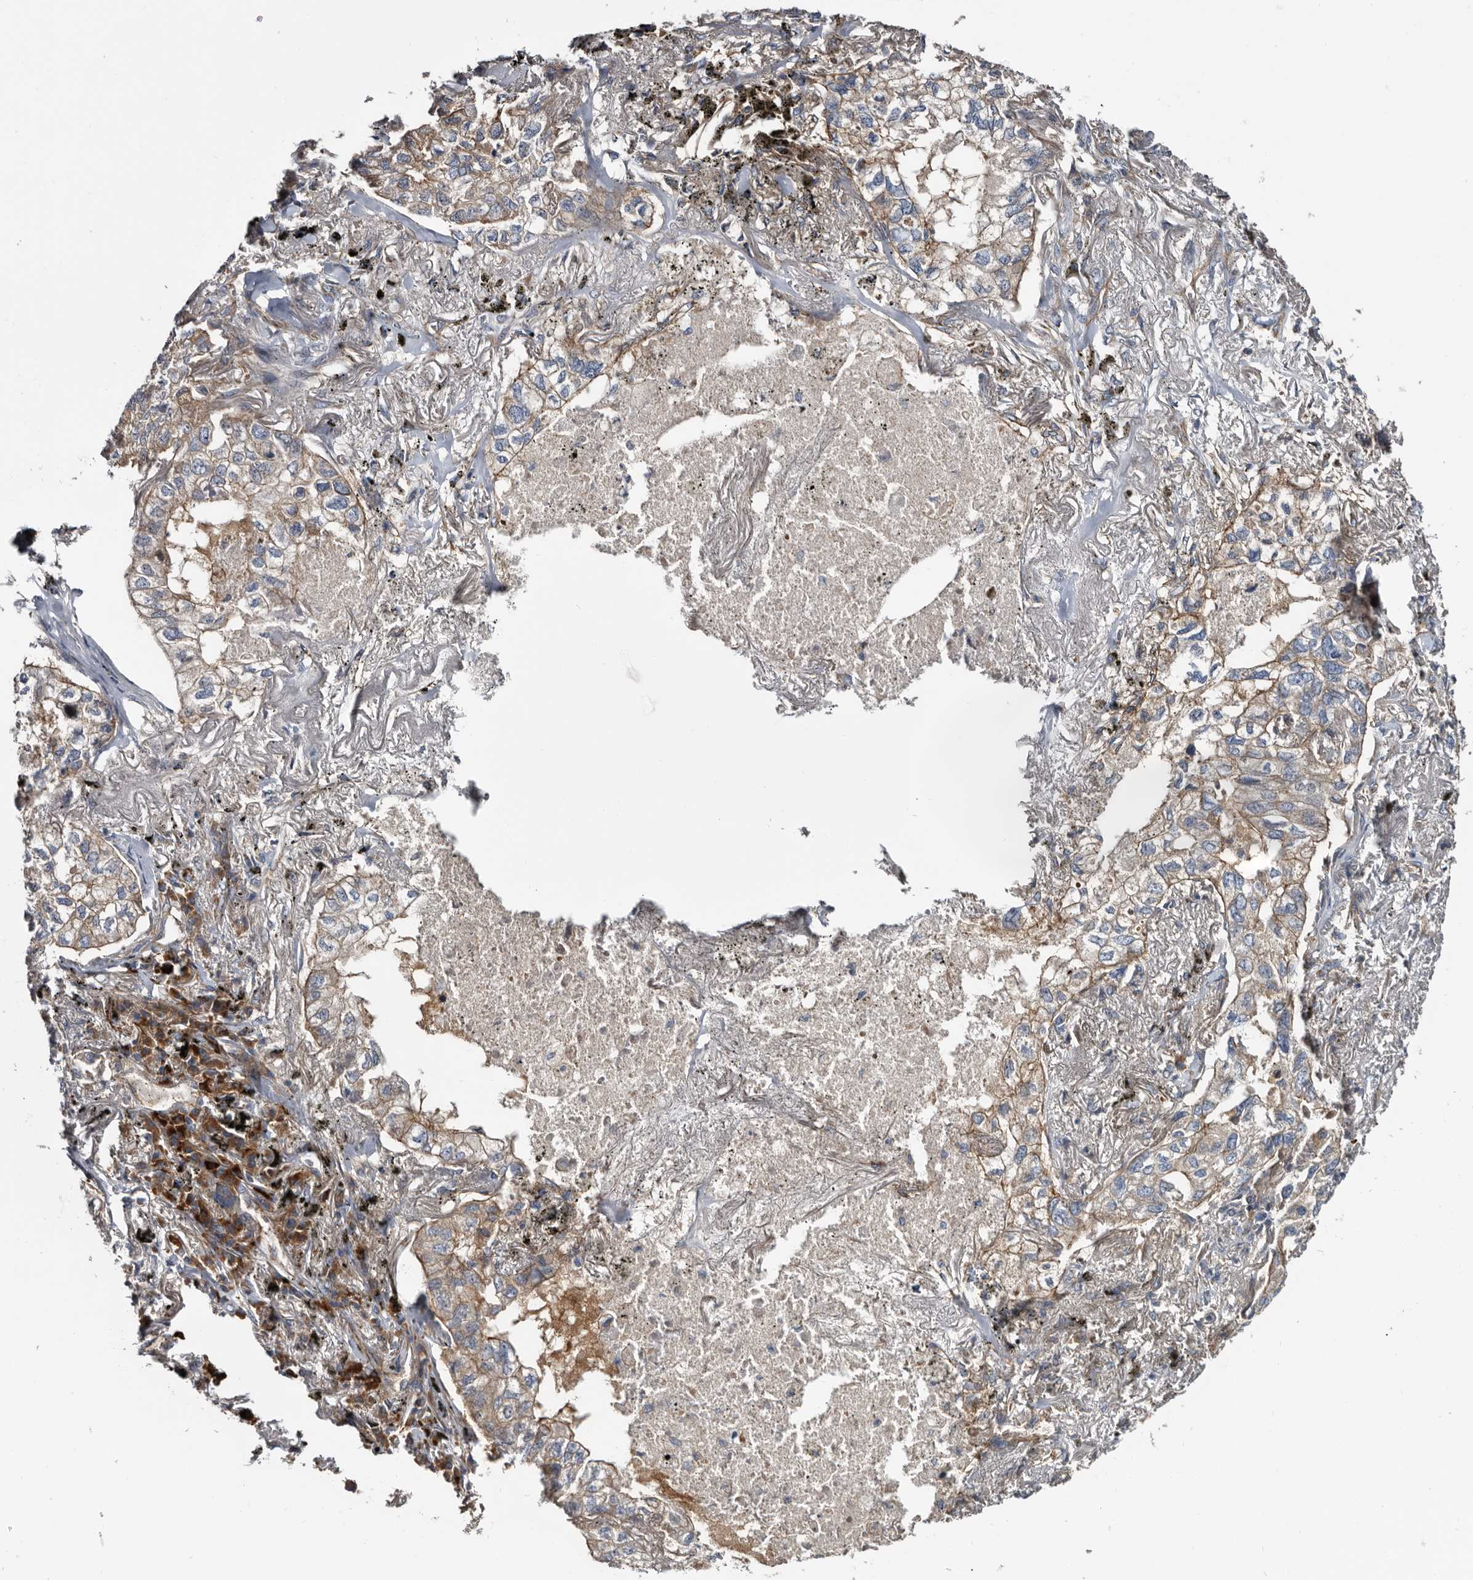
{"staining": {"intensity": "moderate", "quantity": "25%-75%", "location": "cytoplasmic/membranous"}, "tissue": "lung cancer", "cell_type": "Tumor cells", "image_type": "cancer", "snomed": [{"axis": "morphology", "description": "Adenocarcinoma, NOS"}, {"axis": "topography", "description": "Lung"}], "caption": "IHC of human lung adenocarcinoma demonstrates medium levels of moderate cytoplasmic/membranous positivity in about 25%-75% of tumor cells.", "gene": "TSPAN17", "patient": {"sex": "male", "age": 65}}